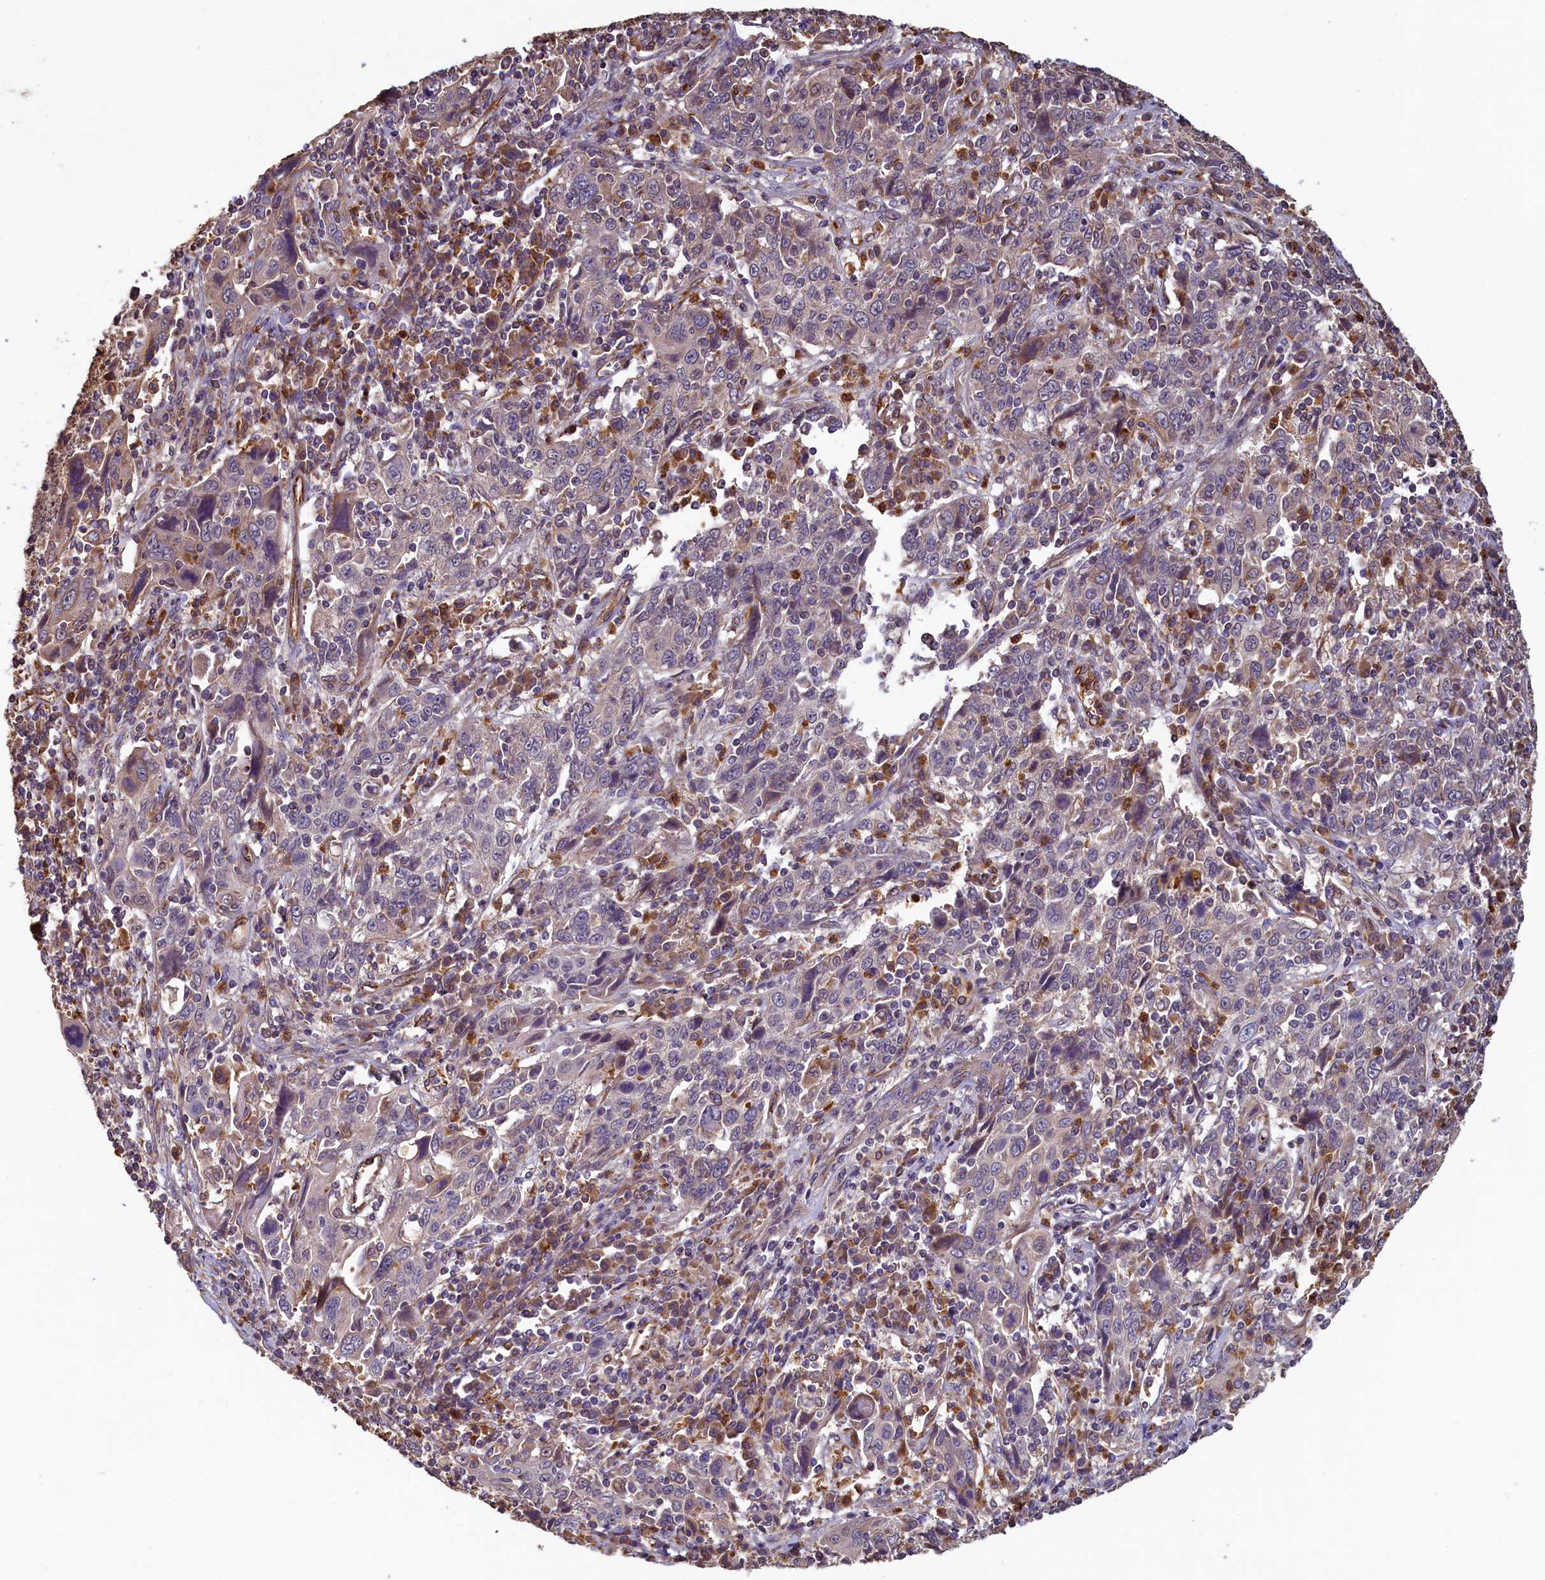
{"staining": {"intensity": "moderate", "quantity": "<25%", "location": "cytoplasmic/membranous"}, "tissue": "cervical cancer", "cell_type": "Tumor cells", "image_type": "cancer", "snomed": [{"axis": "morphology", "description": "Squamous cell carcinoma, NOS"}, {"axis": "topography", "description": "Cervix"}], "caption": "Tumor cells exhibit low levels of moderate cytoplasmic/membranous positivity in approximately <25% of cells in cervical cancer (squamous cell carcinoma).", "gene": "ACSBG1", "patient": {"sex": "female", "age": 46}}